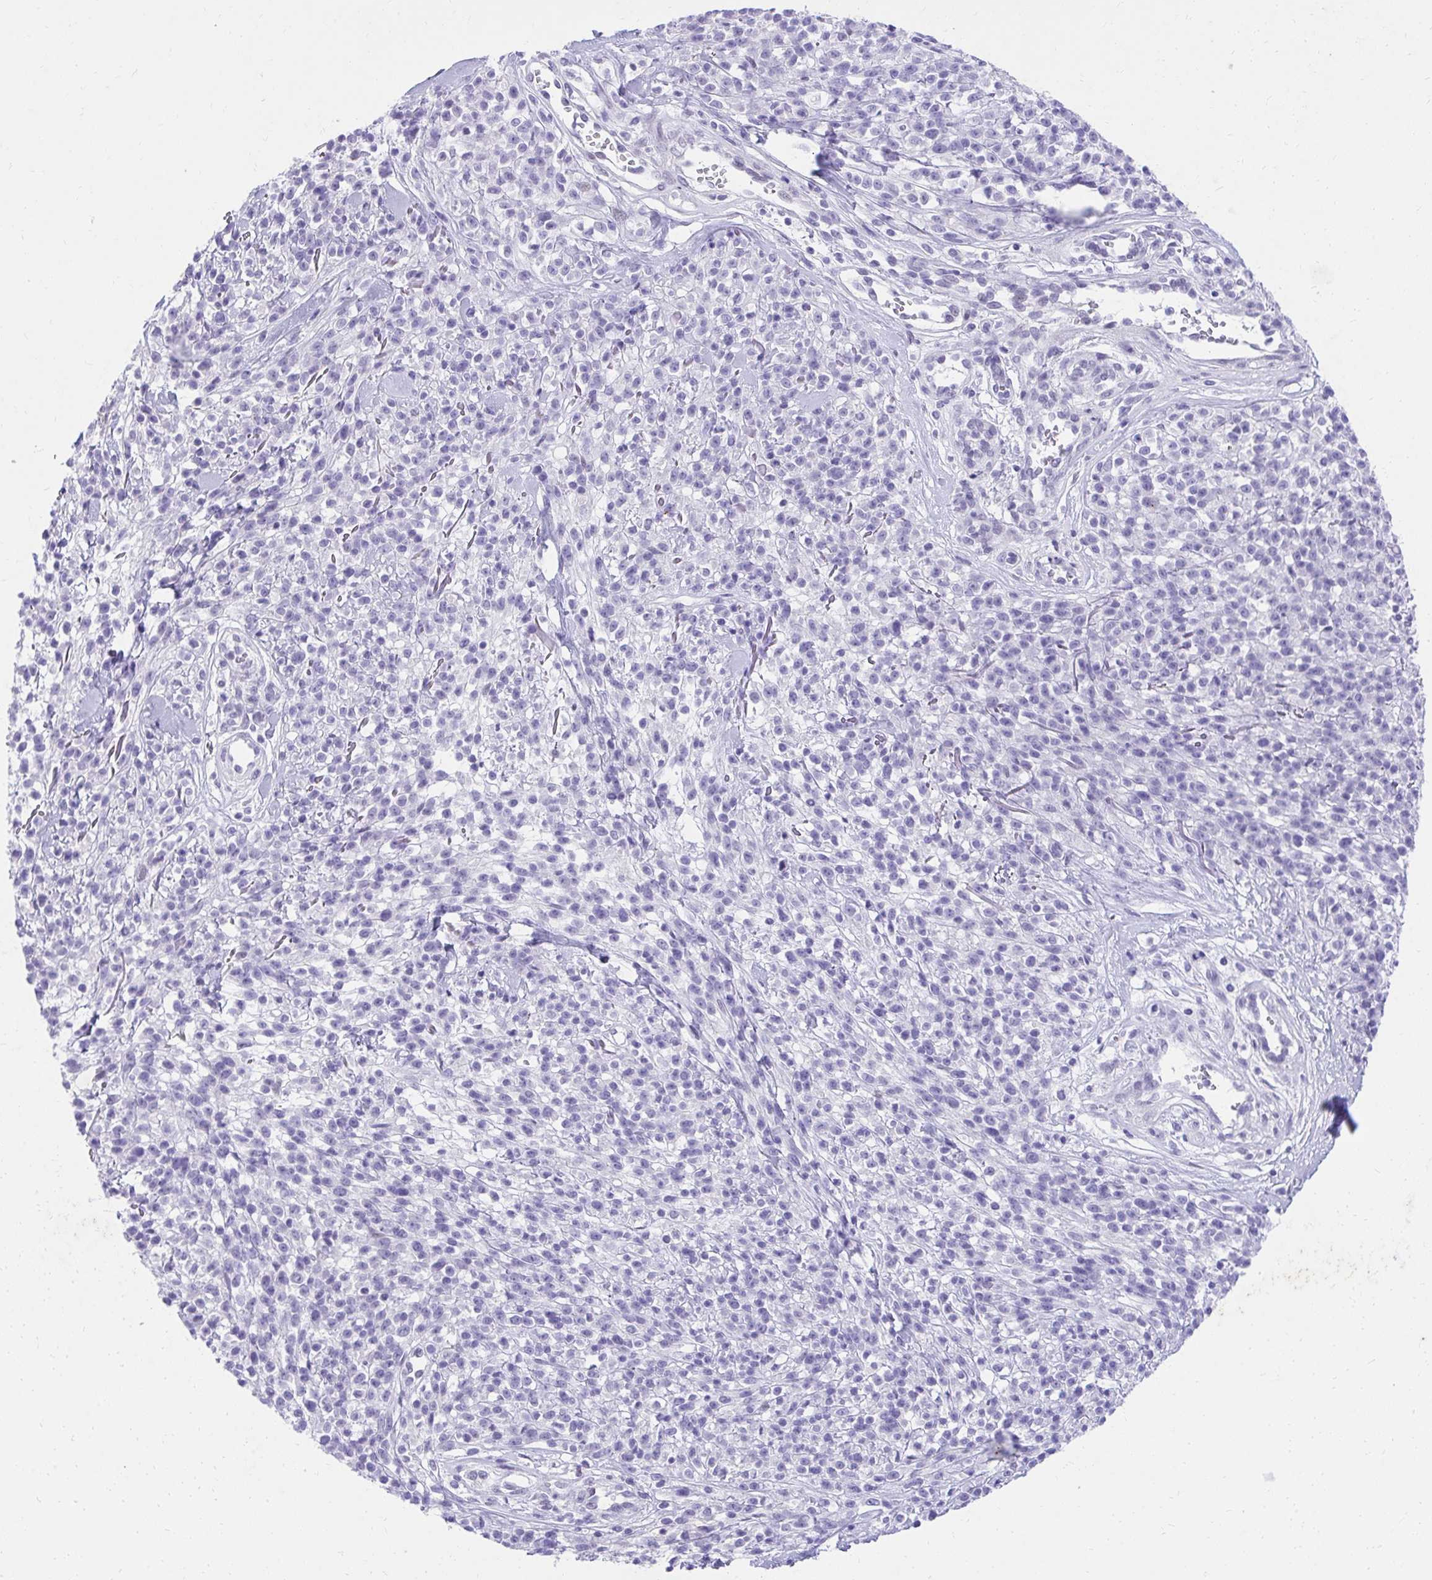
{"staining": {"intensity": "negative", "quantity": "none", "location": "none"}, "tissue": "melanoma", "cell_type": "Tumor cells", "image_type": "cancer", "snomed": [{"axis": "morphology", "description": "Malignant melanoma, NOS"}, {"axis": "topography", "description": "Skin"}, {"axis": "topography", "description": "Skin of trunk"}], "caption": "The immunohistochemistry (IHC) photomicrograph has no significant expression in tumor cells of malignant melanoma tissue.", "gene": "KLK1", "patient": {"sex": "male", "age": 74}}